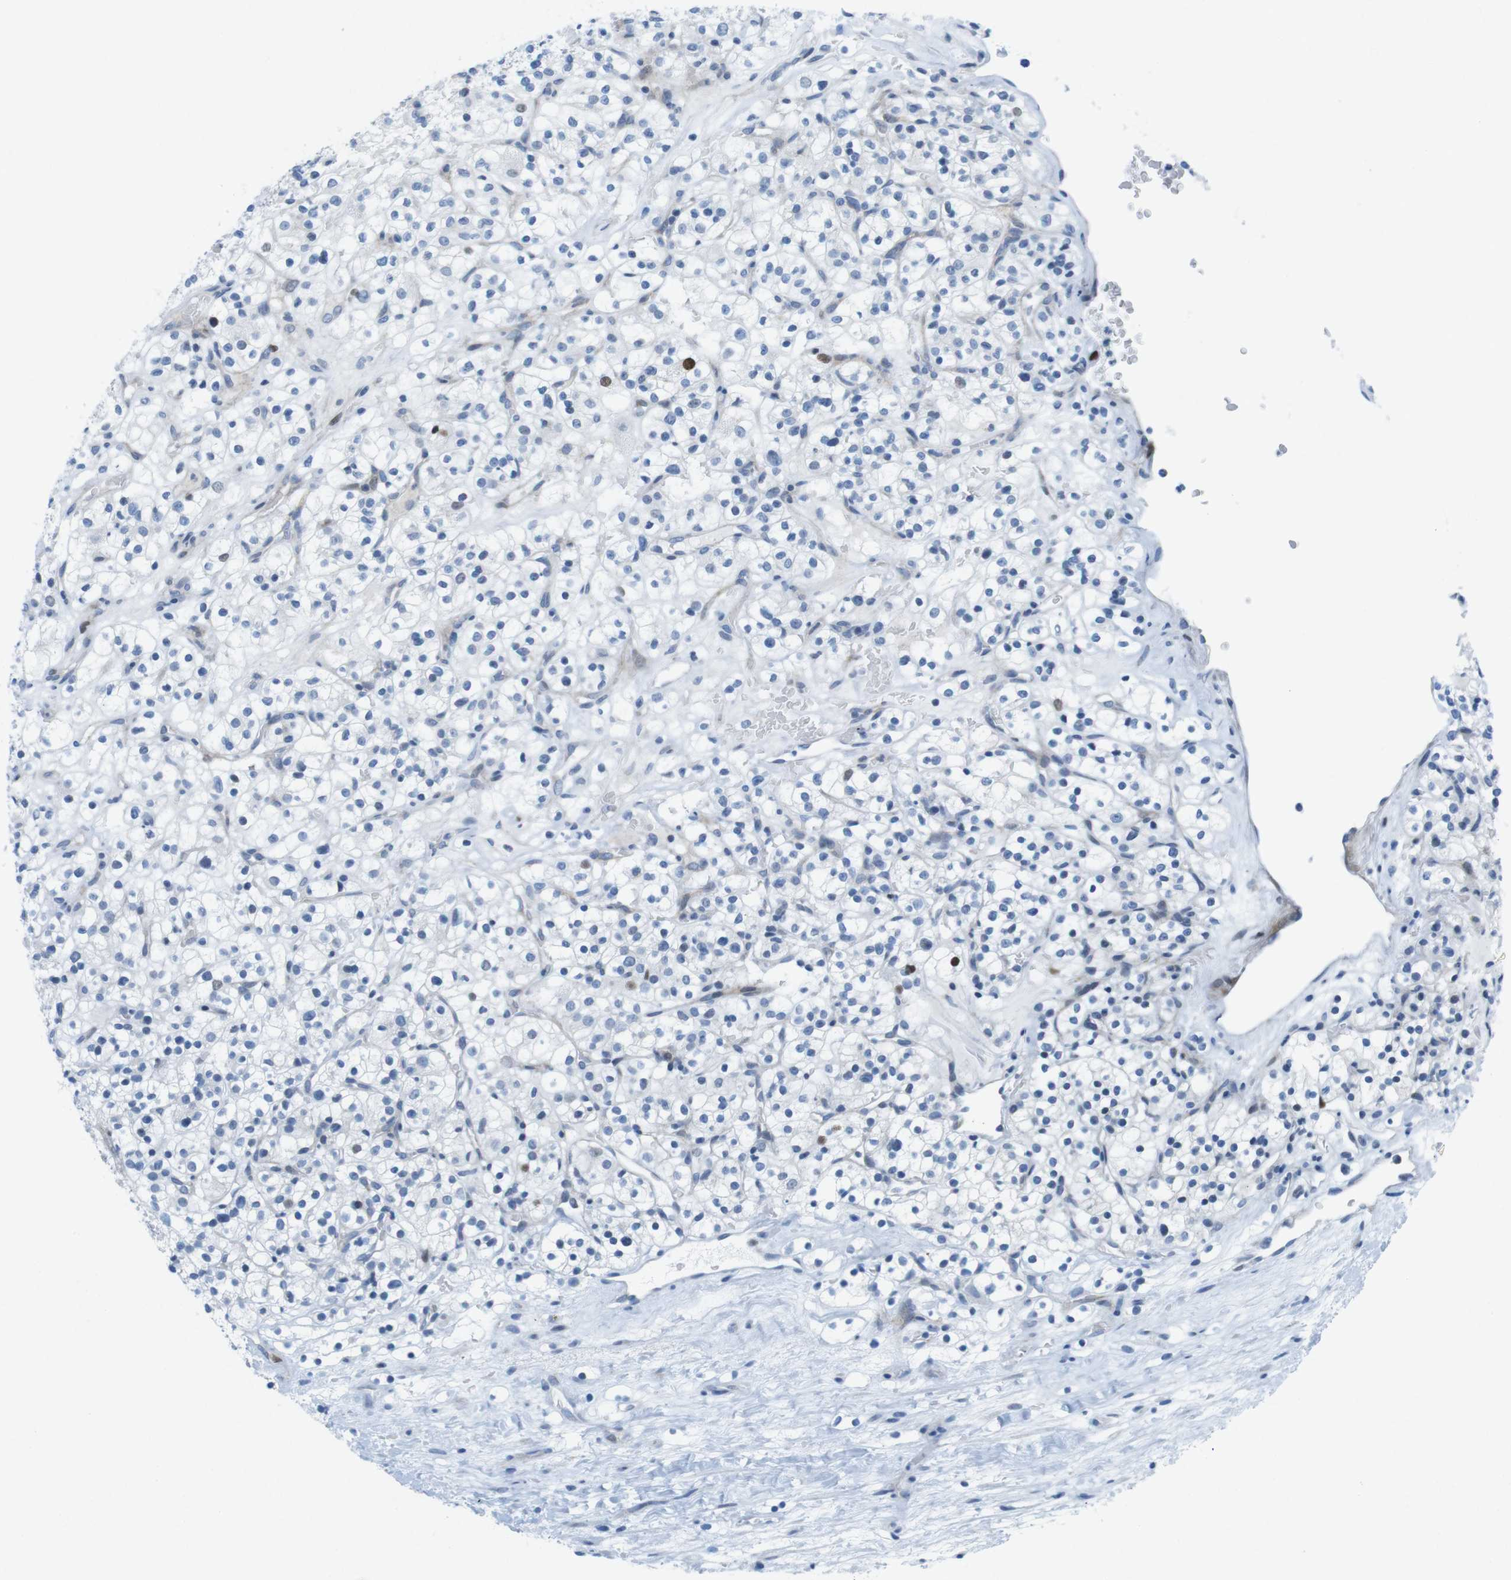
{"staining": {"intensity": "moderate", "quantity": "<25%", "location": "nuclear"}, "tissue": "renal cancer", "cell_type": "Tumor cells", "image_type": "cancer", "snomed": [{"axis": "morphology", "description": "Normal tissue, NOS"}, {"axis": "morphology", "description": "Adenocarcinoma, NOS"}, {"axis": "topography", "description": "Kidney"}], "caption": "Moderate nuclear expression for a protein is appreciated in about <25% of tumor cells of adenocarcinoma (renal) using immunohistochemistry.", "gene": "CHAF1A", "patient": {"sex": "female", "age": 72}}